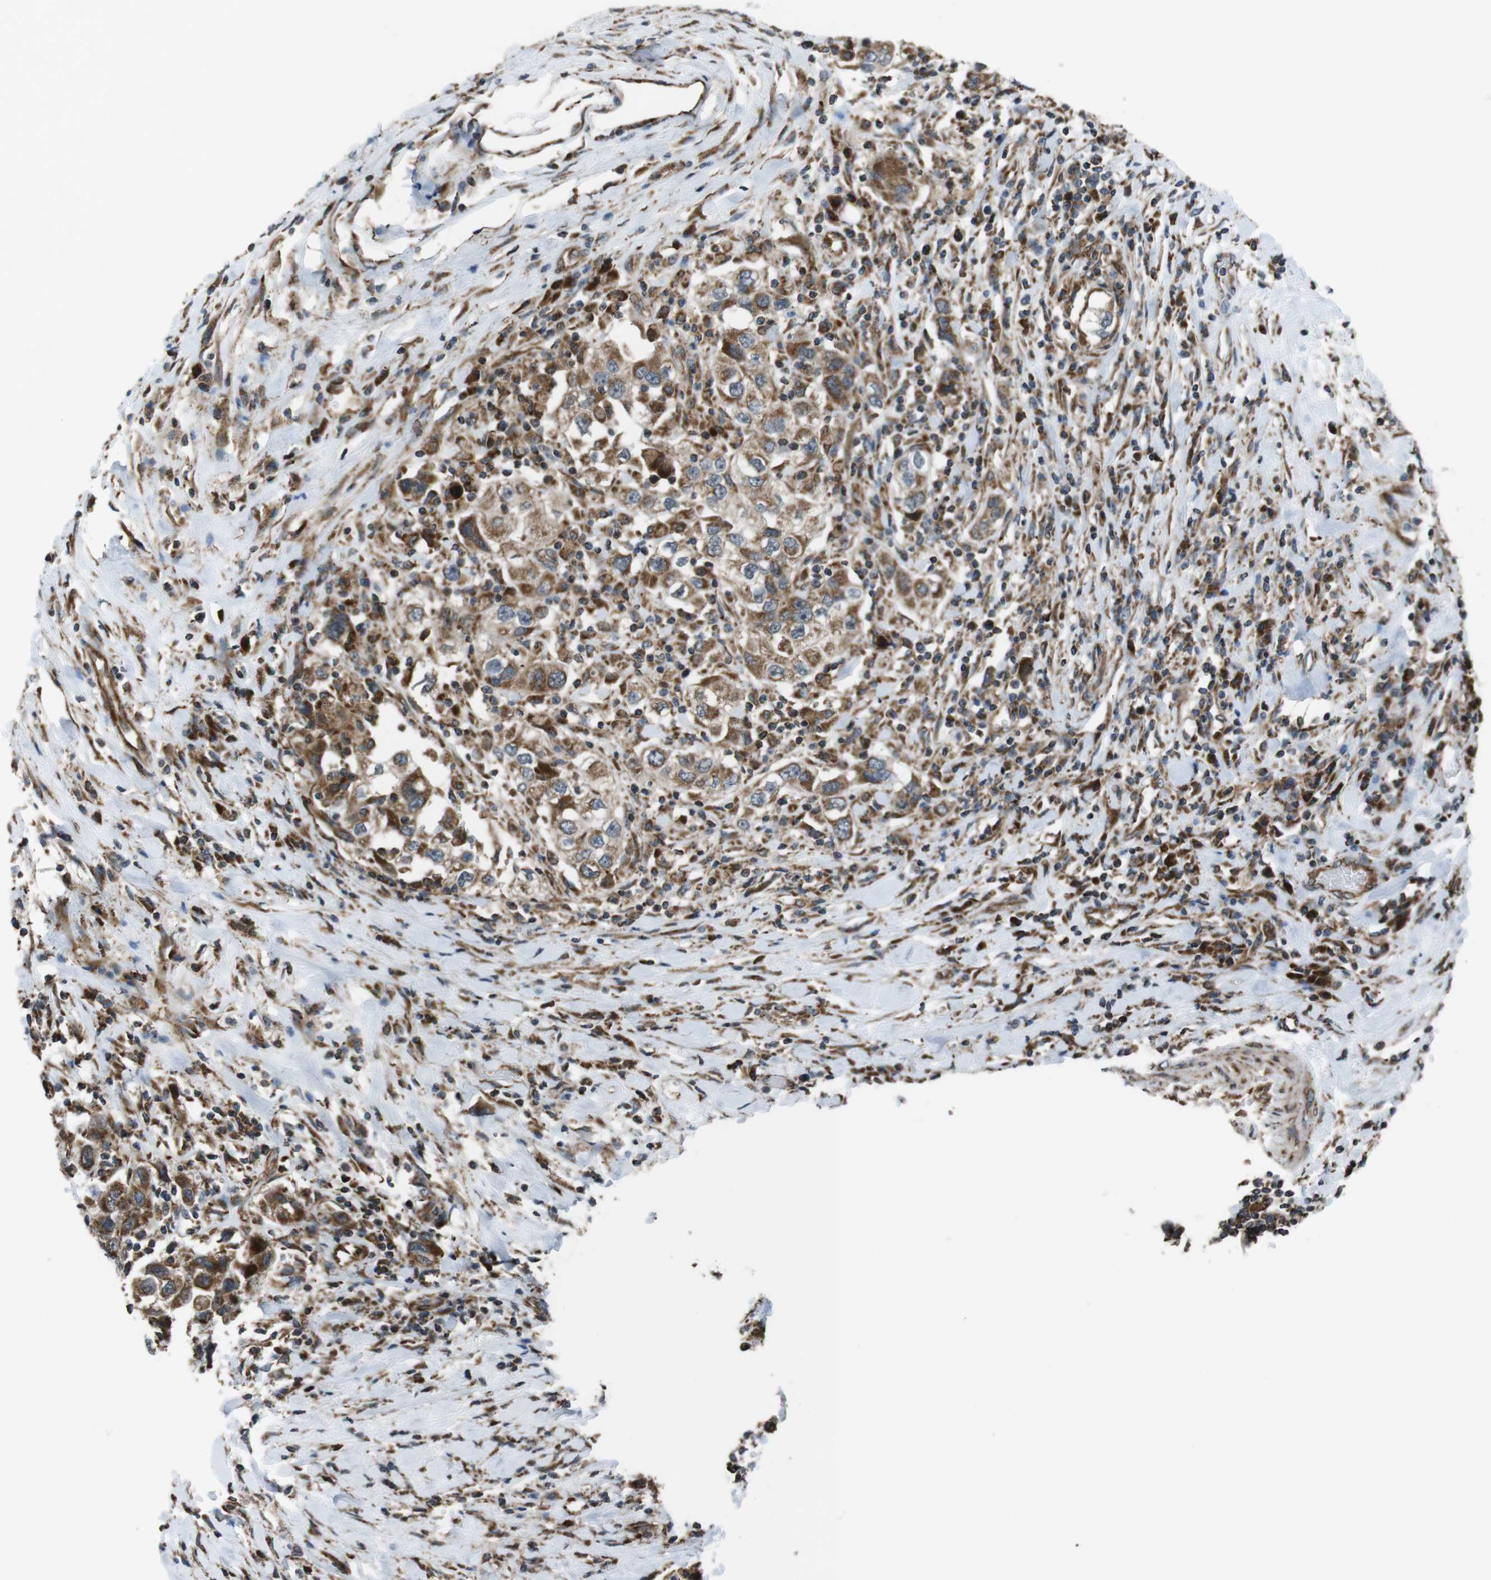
{"staining": {"intensity": "moderate", "quantity": ">75%", "location": "cytoplasmic/membranous"}, "tissue": "urothelial cancer", "cell_type": "Tumor cells", "image_type": "cancer", "snomed": [{"axis": "morphology", "description": "Urothelial carcinoma, High grade"}, {"axis": "topography", "description": "Urinary bladder"}], "caption": "Tumor cells demonstrate moderate cytoplasmic/membranous expression in approximately >75% of cells in urothelial carcinoma (high-grade).", "gene": "GIMAP8", "patient": {"sex": "female", "age": 80}}